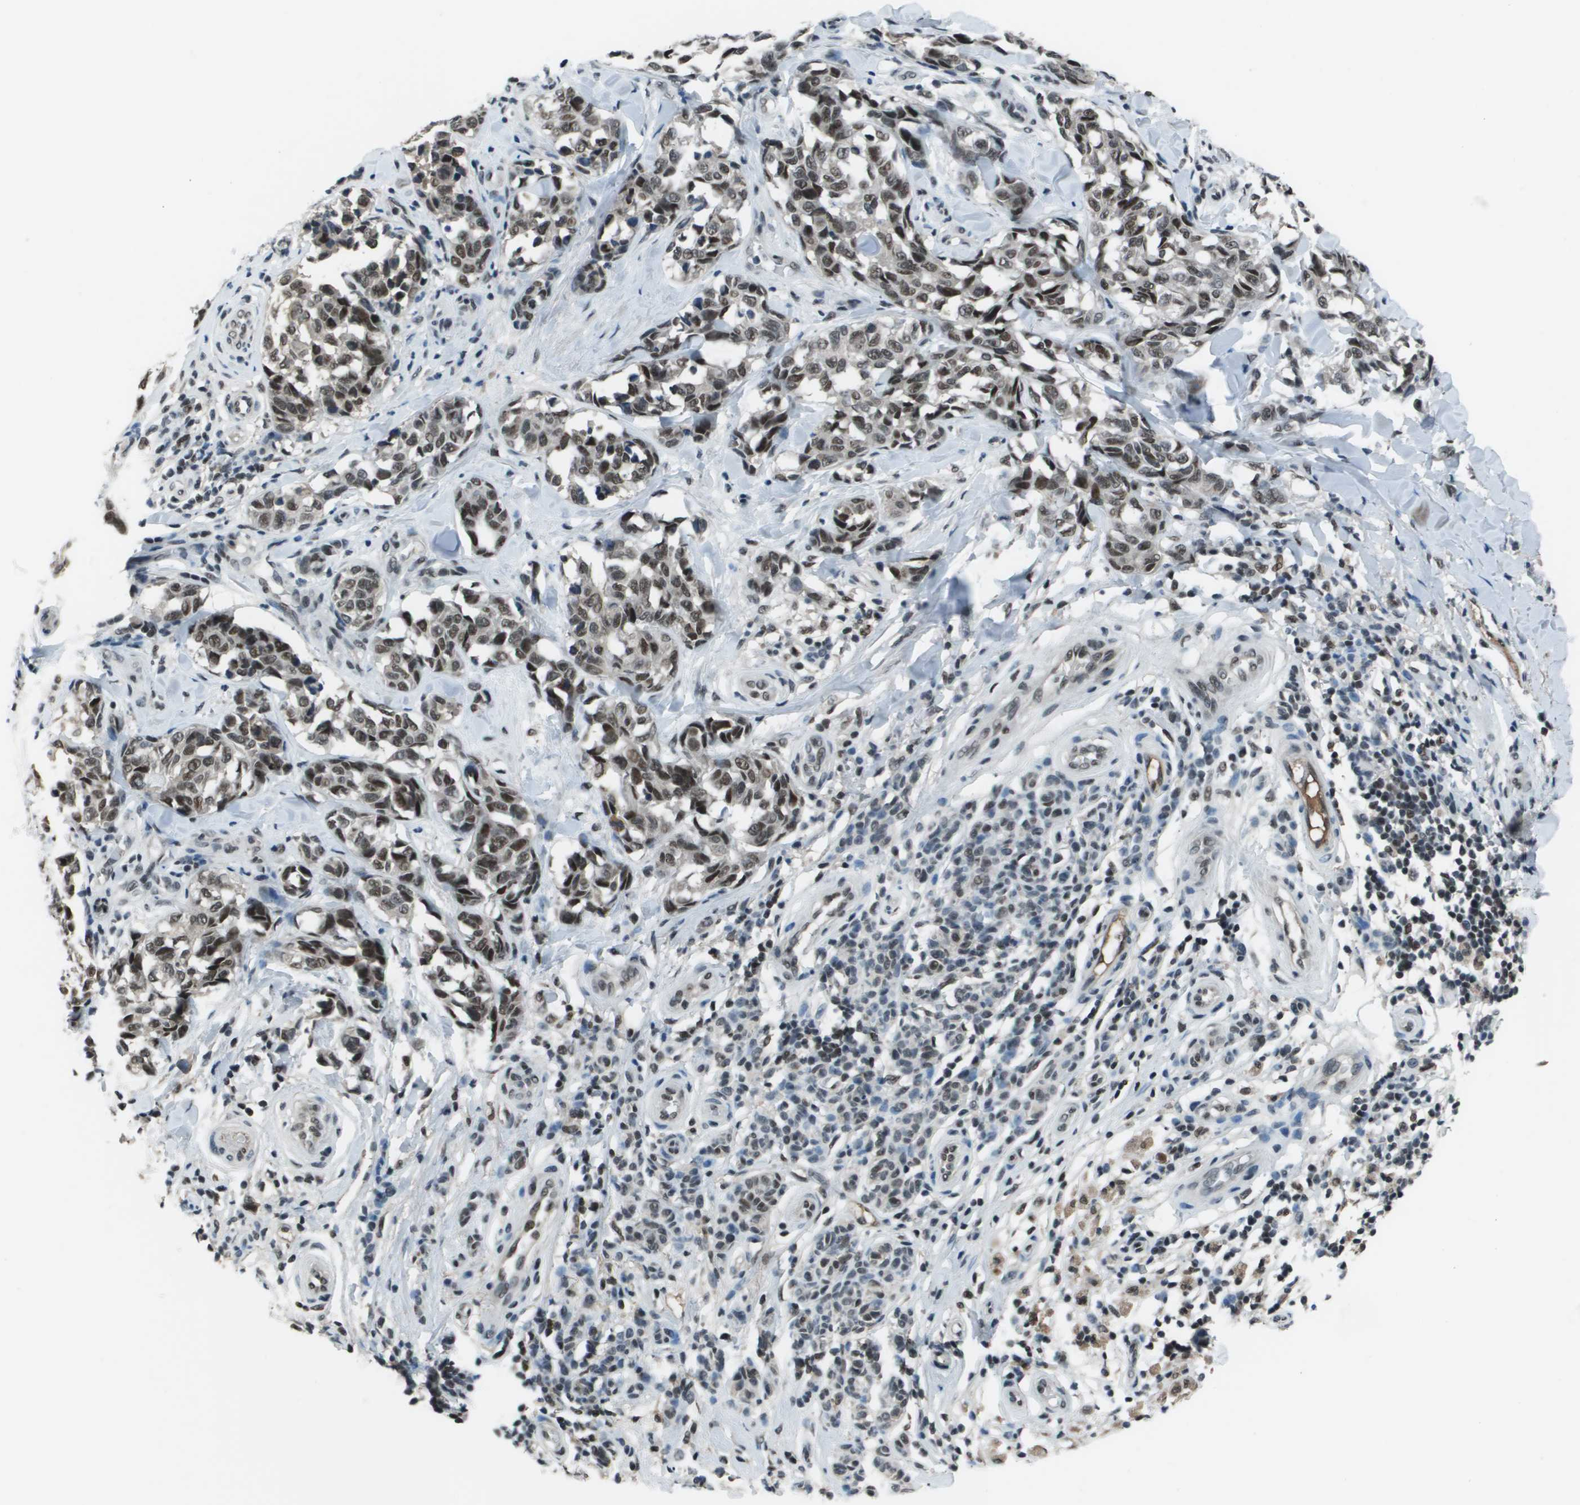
{"staining": {"intensity": "strong", "quantity": ">75%", "location": "nuclear"}, "tissue": "melanoma", "cell_type": "Tumor cells", "image_type": "cancer", "snomed": [{"axis": "morphology", "description": "Malignant melanoma, NOS"}, {"axis": "topography", "description": "Skin"}], "caption": "IHC micrograph of melanoma stained for a protein (brown), which shows high levels of strong nuclear expression in approximately >75% of tumor cells.", "gene": "THRAP3", "patient": {"sex": "female", "age": 64}}